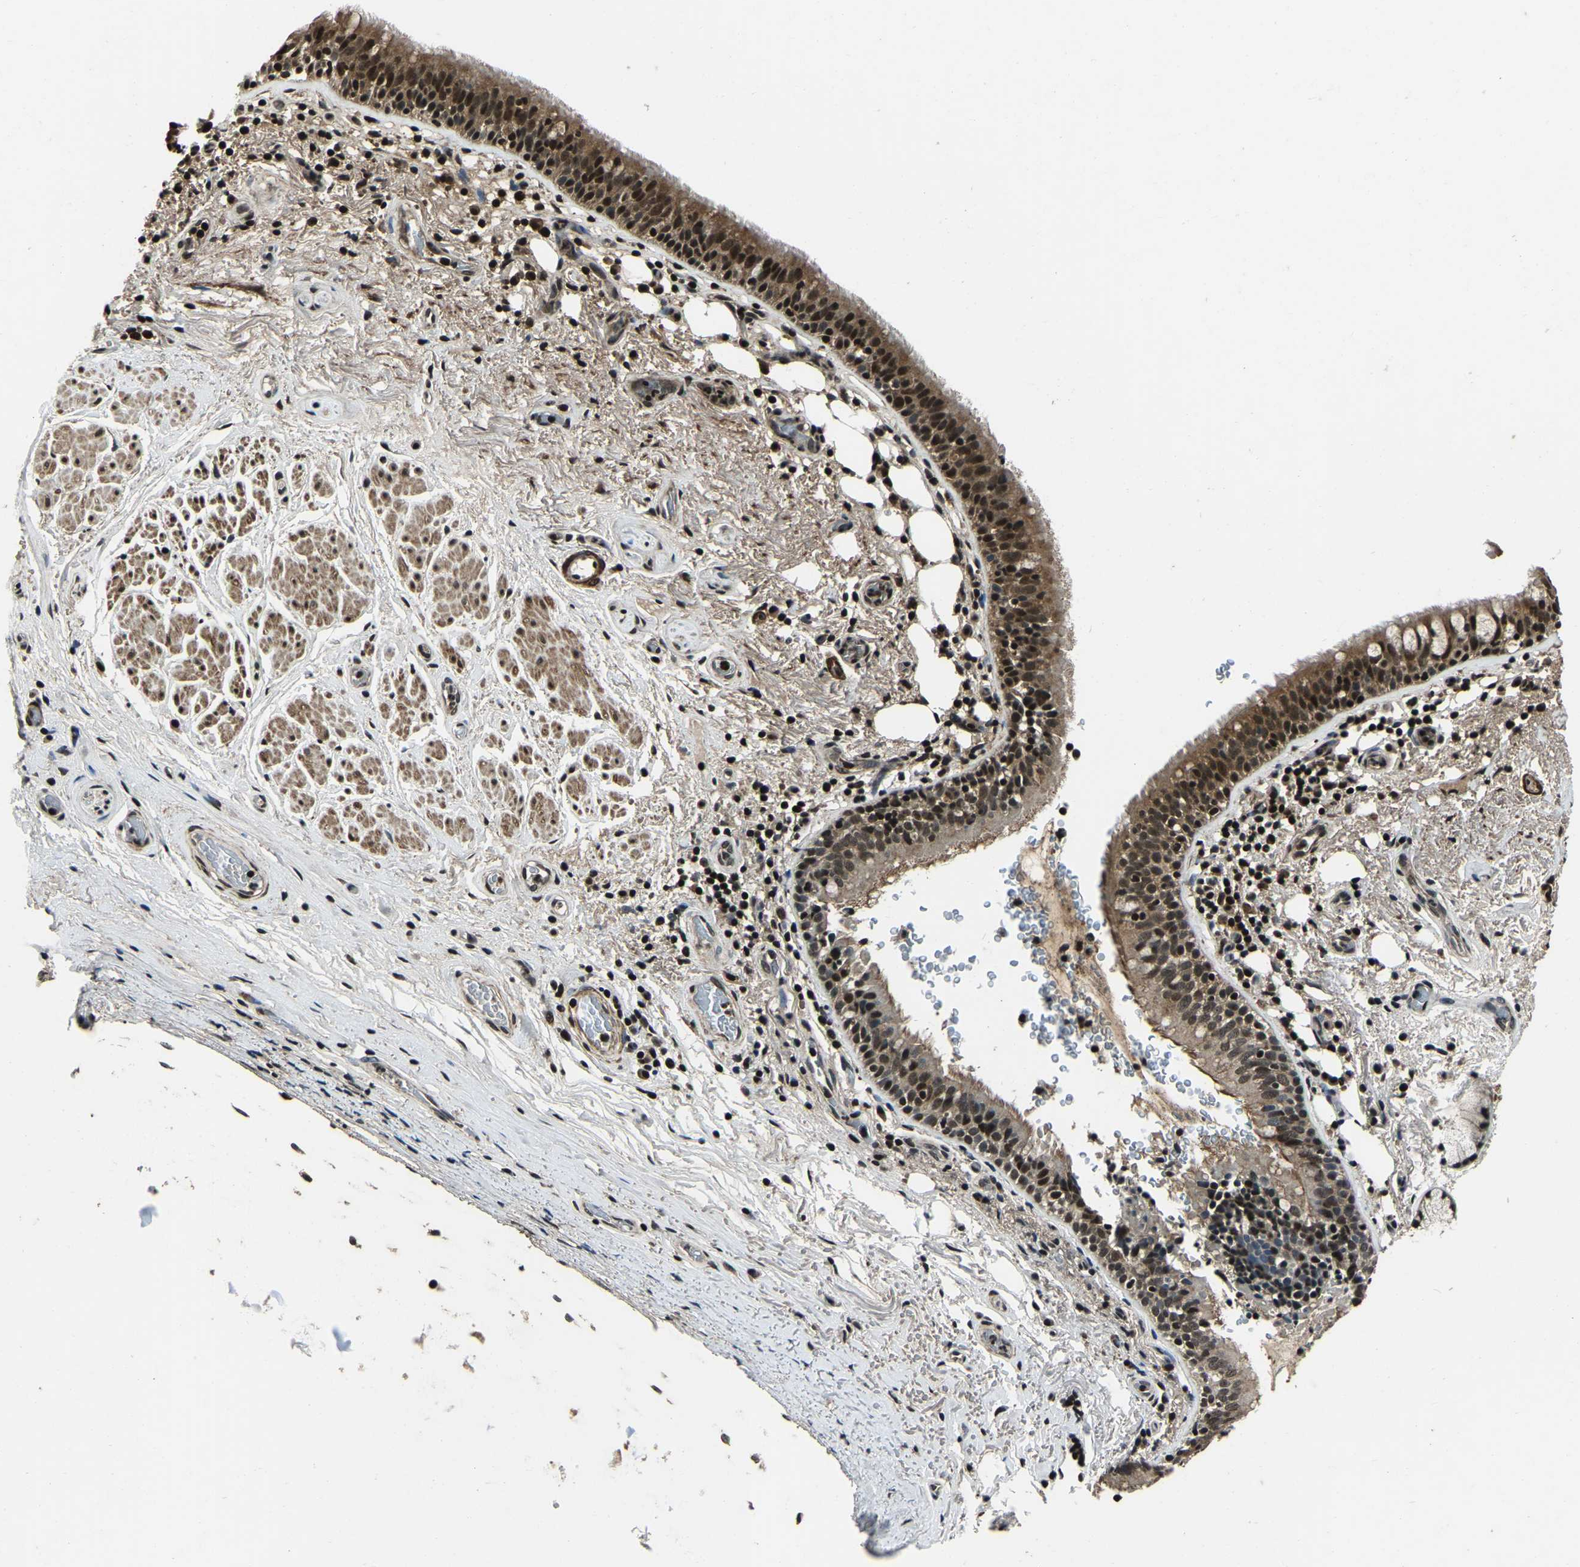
{"staining": {"intensity": "moderate", "quantity": ">75%", "location": "cytoplasmic/membranous,nuclear"}, "tissue": "bronchus", "cell_type": "Respiratory epithelial cells", "image_type": "normal", "snomed": [{"axis": "morphology", "description": "Normal tissue, NOS"}, {"axis": "morphology", "description": "Inflammation, NOS"}, {"axis": "topography", "description": "Cartilage tissue"}, {"axis": "topography", "description": "Bronchus"}], "caption": "Immunohistochemical staining of unremarkable bronchus demonstrates moderate cytoplasmic/membranous,nuclear protein staining in about >75% of respiratory epithelial cells.", "gene": "ANKIB1", "patient": {"sex": "male", "age": 77}}